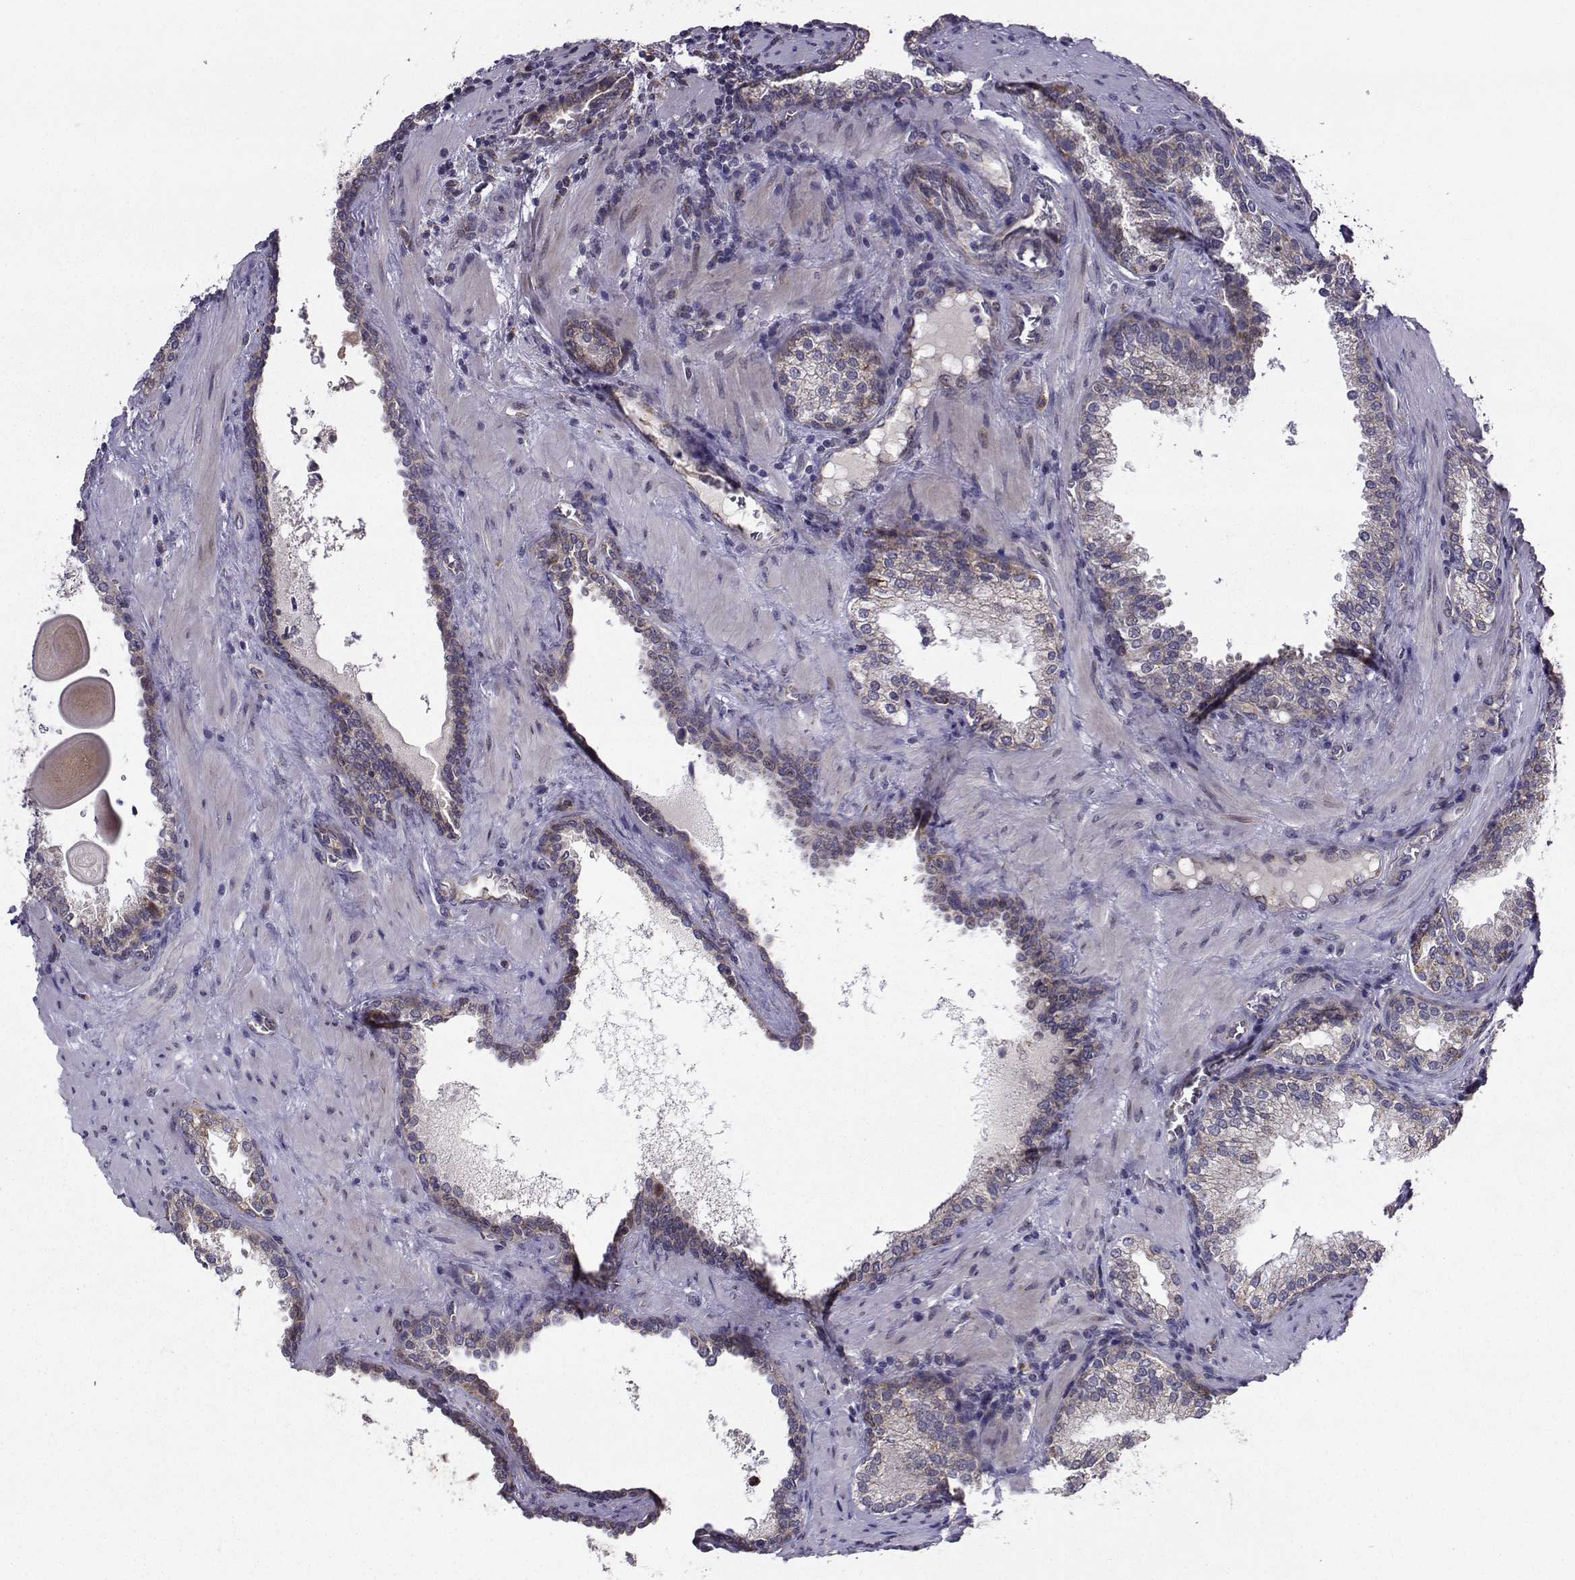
{"staining": {"intensity": "moderate", "quantity": "25%-75%", "location": "cytoplasmic/membranous"}, "tissue": "prostate cancer", "cell_type": "Tumor cells", "image_type": "cancer", "snomed": [{"axis": "morphology", "description": "Adenocarcinoma, Low grade"}, {"axis": "topography", "description": "Prostate"}], "caption": "Brown immunohistochemical staining in prostate cancer (low-grade adenocarcinoma) shows moderate cytoplasmic/membranous staining in about 25%-75% of tumor cells. The protein is shown in brown color, while the nuclei are stained blue.", "gene": "NECAB3", "patient": {"sex": "male", "age": 60}}